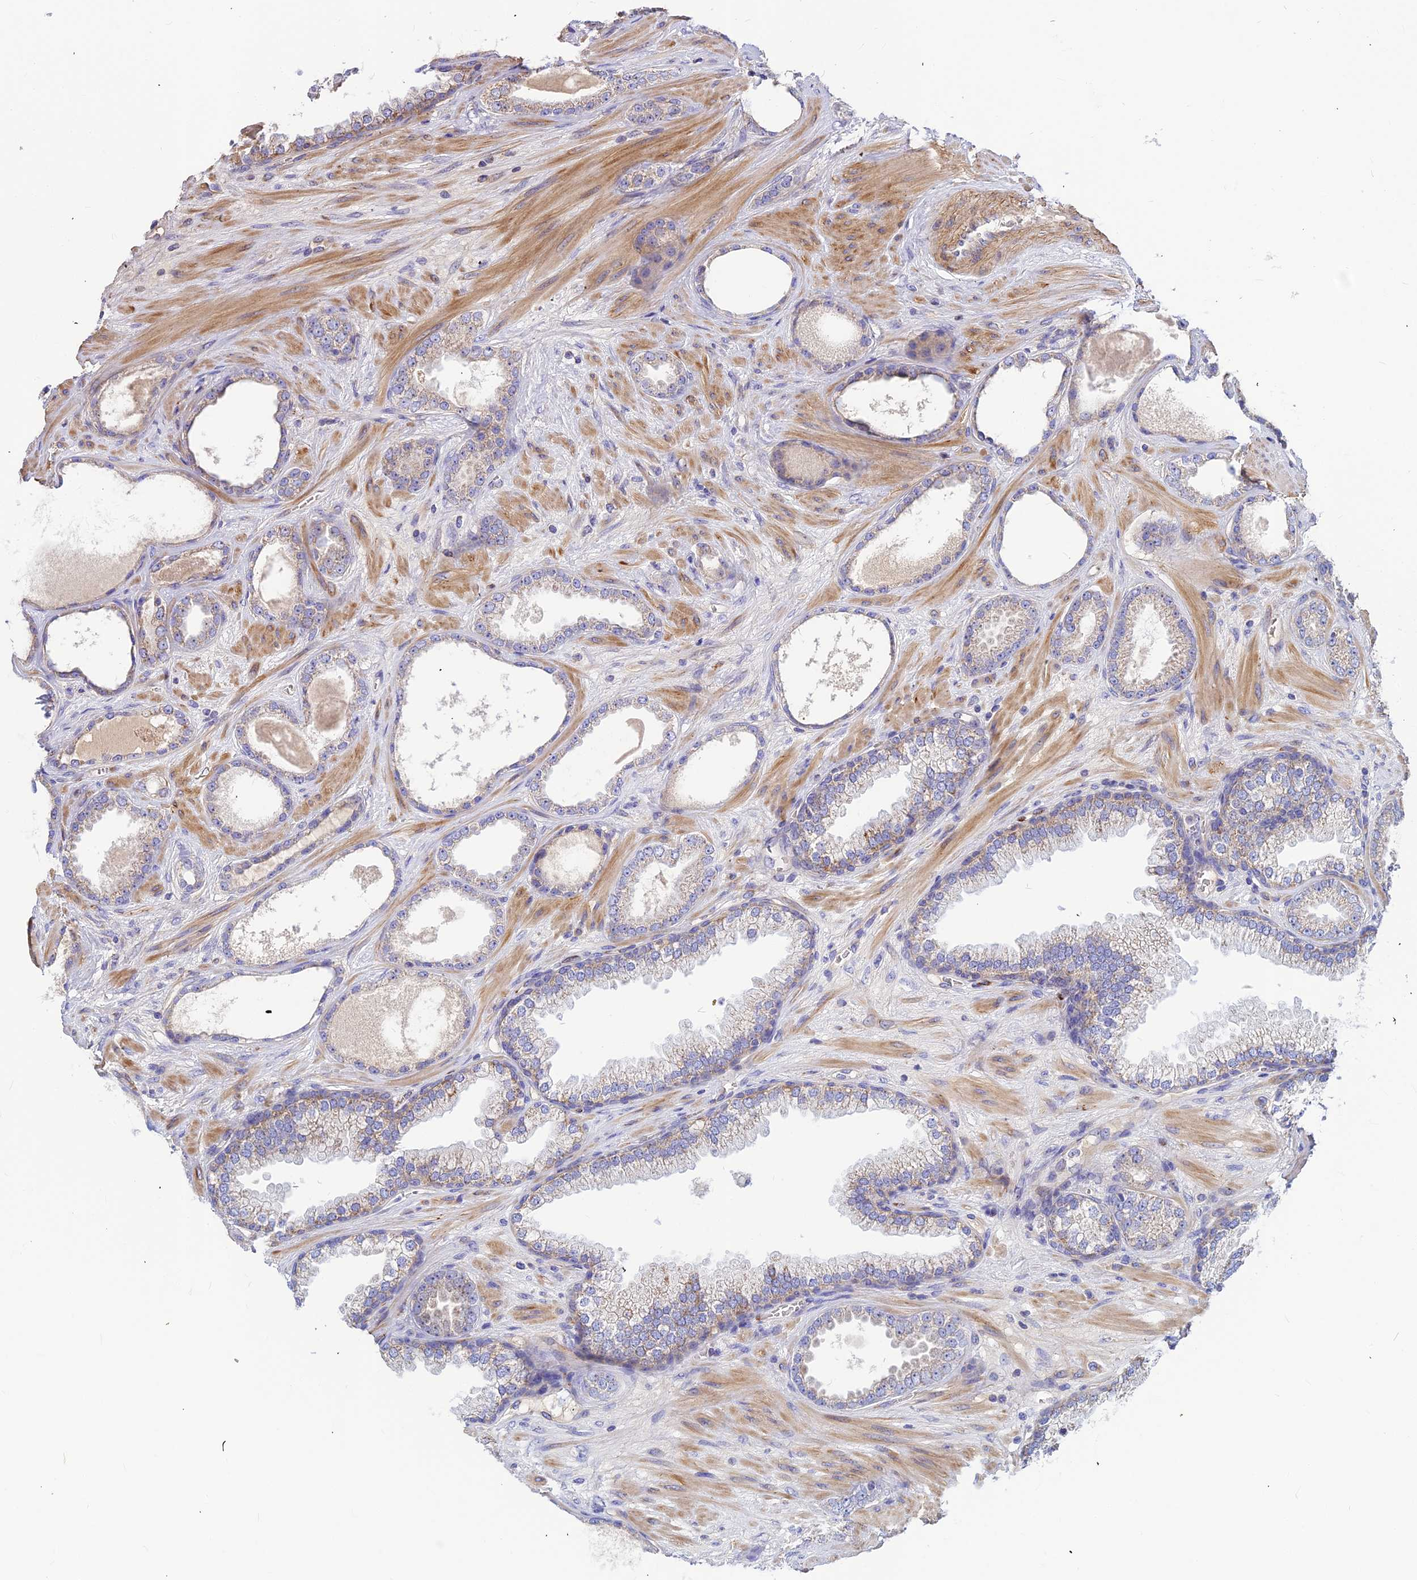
{"staining": {"intensity": "weak", "quantity": "<25%", "location": "cytoplasmic/membranous"}, "tissue": "prostate cancer", "cell_type": "Tumor cells", "image_type": "cancer", "snomed": [{"axis": "morphology", "description": "Adenocarcinoma, Low grade"}, {"axis": "topography", "description": "Prostate"}], "caption": "IHC of human prostate low-grade adenocarcinoma exhibits no expression in tumor cells.", "gene": "ASPHD1", "patient": {"sex": "male", "age": 57}}